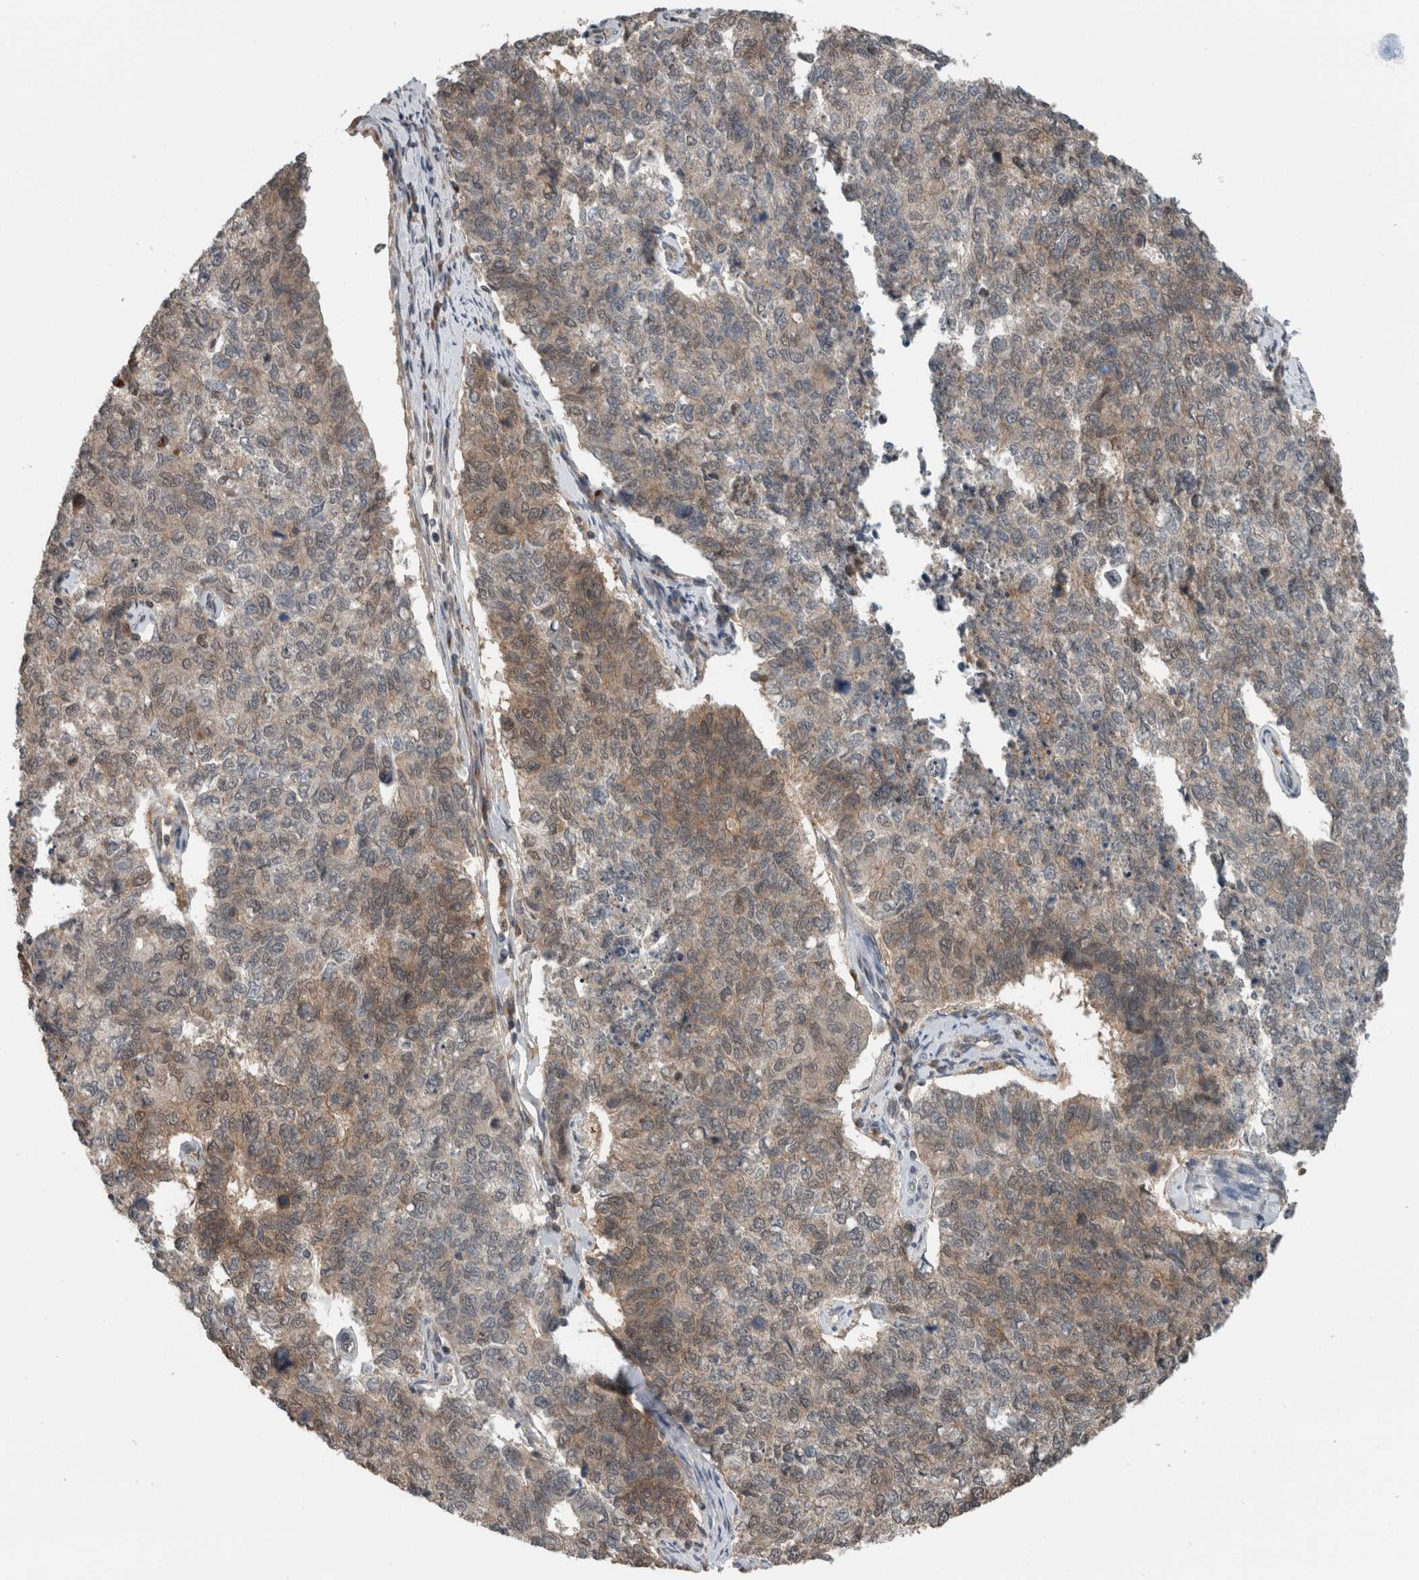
{"staining": {"intensity": "weak", "quantity": ">75%", "location": "cytoplasmic/membranous"}, "tissue": "cervical cancer", "cell_type": "Tumor cells", "image_type": "cancer", "snomed": [{"axis": "morphology", "description": "Squamous cell carcinoma, NOS"}, {"axis": "topography", "description": "Cervix"}], "caption": "Weak cytoplasmic/membranous expression for a protein is present in about >75% of tumor cells of cervical squamous cell carcinoma using immunohistochemistry.", "gene": "SPAG7", "patient": {"sex": "female", "age": 63}}